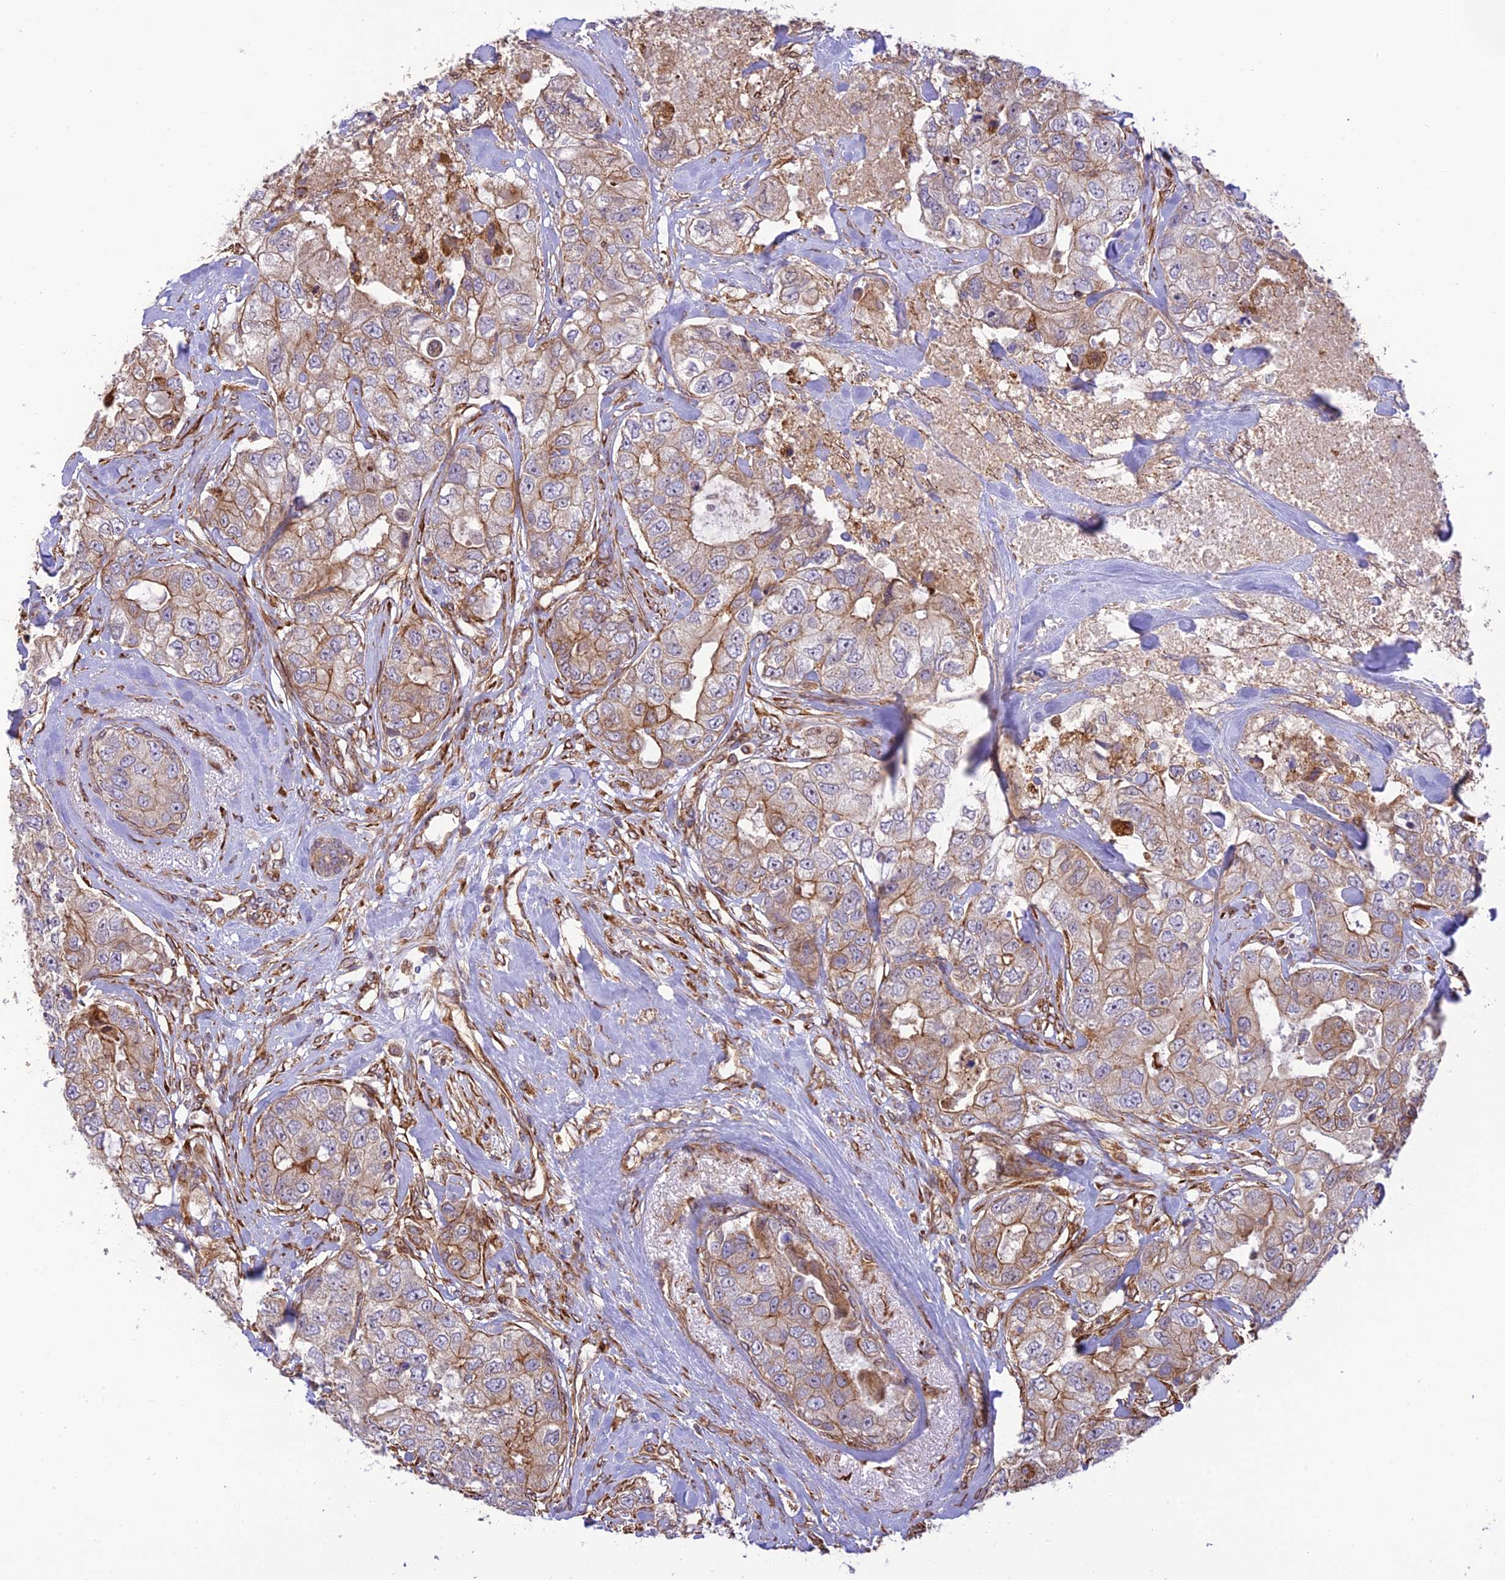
{"staining": {"intensity": "moderate", "quantity": "25%-75%", "location": "cytoplasmic/membranous"}, "tissue": "breast cancer", "cell_type": "Tumor cells", "image_type": "cancer", "snomed": [{"axis": "morphology", "description": "Duct carcinoma"}, {"axis": "topography", "description": "Breast"}], "caption": "A brown stain labels moderate cytoplasmic/membranous positivity of a protein in human breast cancer (infiltrating ductal carcinoma) tumor cells. Nuclei are stained in blue.", "gene": "EXOC3L4", "patient": {"sex": "female", "age": 62}}